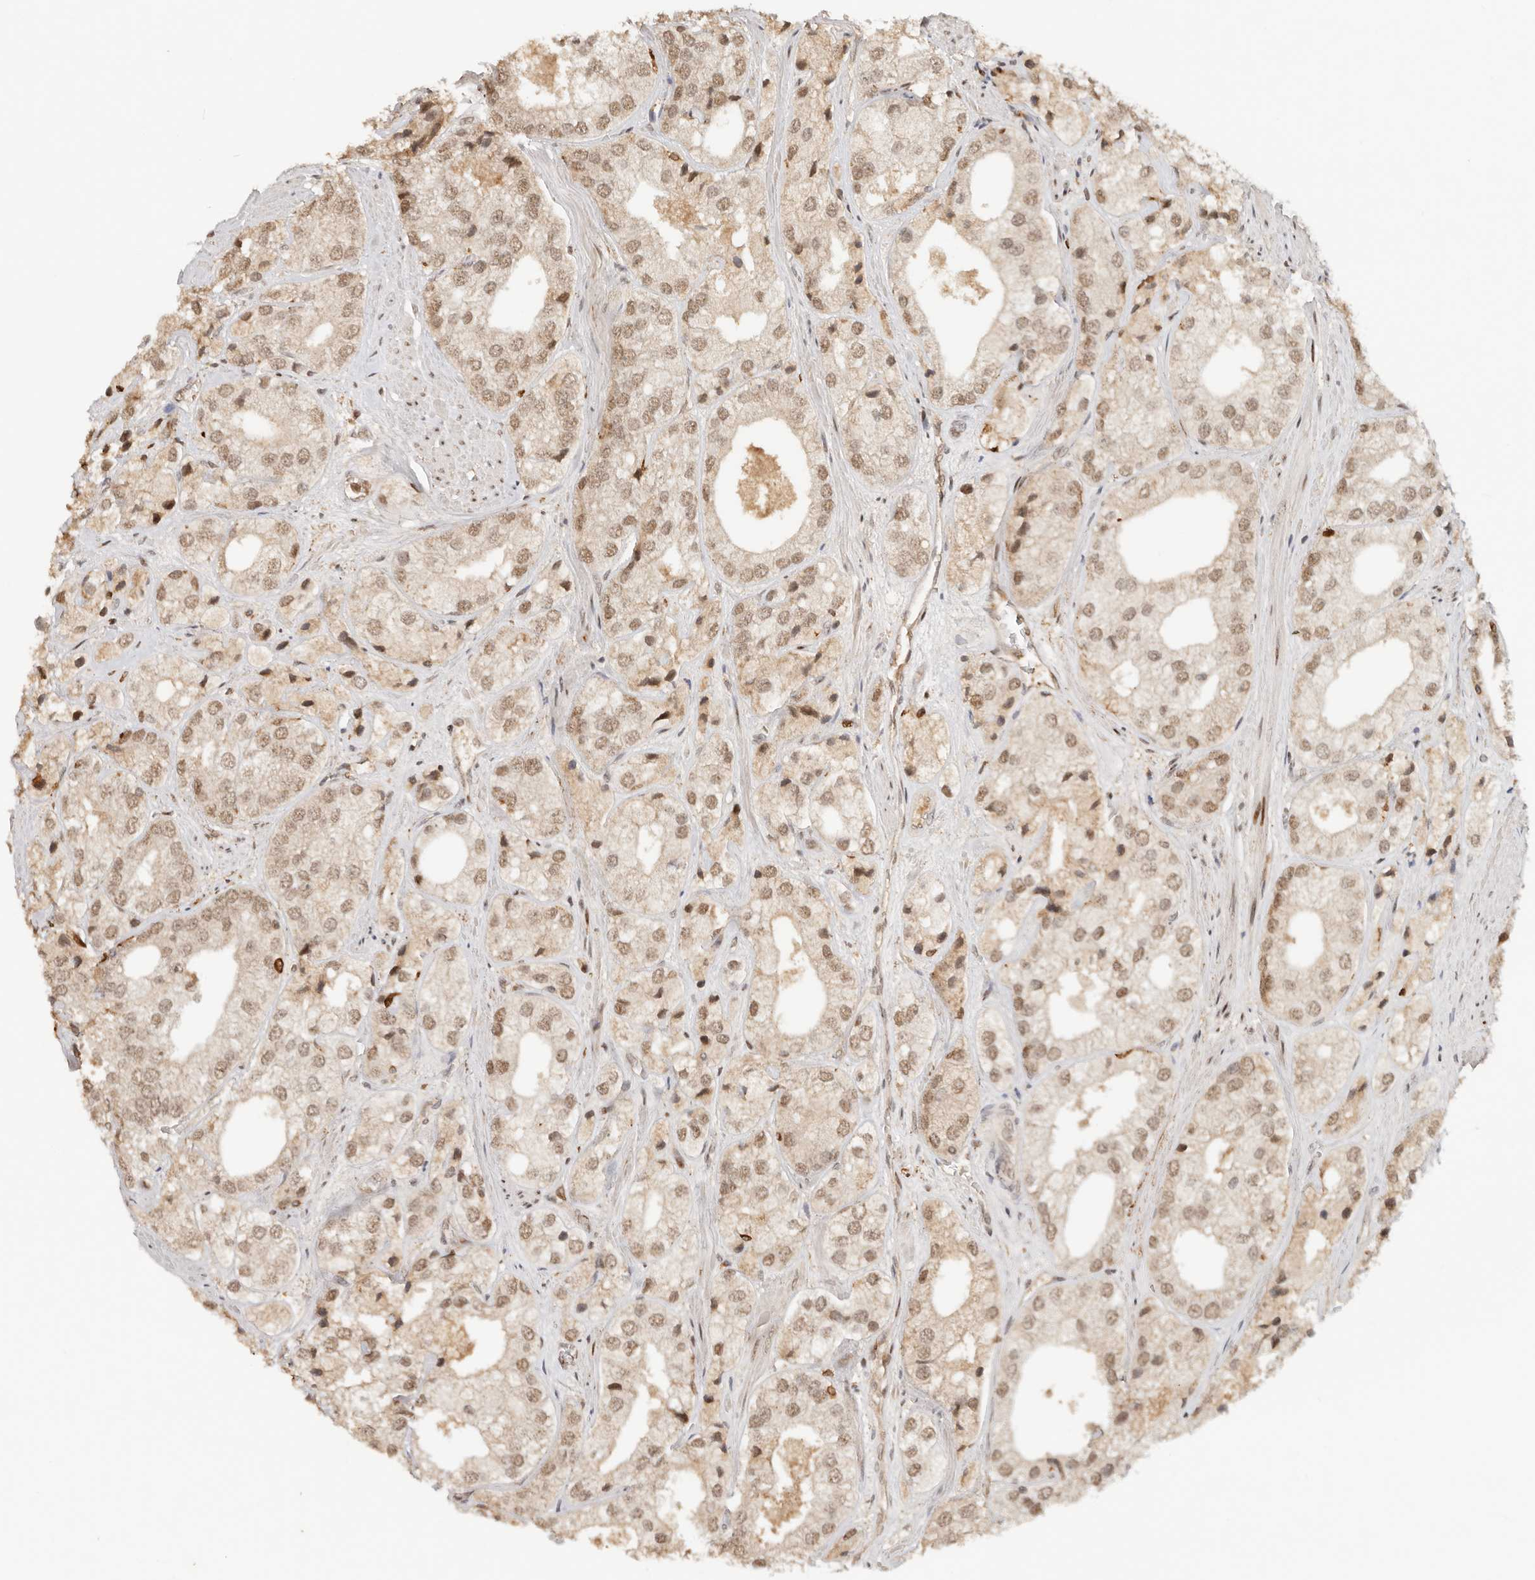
{"staining": {"intensity": "moderate", "quantity": "25%-75%", "location": "nuclear"}, "tissue": "prostate cancer", "cell_type": "Tumor cells", "image_type": "cancer", "snomed": [{"axis": "morphology", "description": "Adenocarcinoma, High grade"}, {"axis": "topography", "description": "Prostate"}], "caption": "Immunohistochemistry micrograph of neoplastic tissue: human prostate cancer (adenocarcinoma (high-grade)) stained using immunohistochemistry (IHC) demonstrates medium levels of moderate protein expression localized specifically in the nuclear of tumor cells, appearing as a nuclear brown color.", "gene": "NPAS2", "patient": {"sex": "male", "age": 50}}